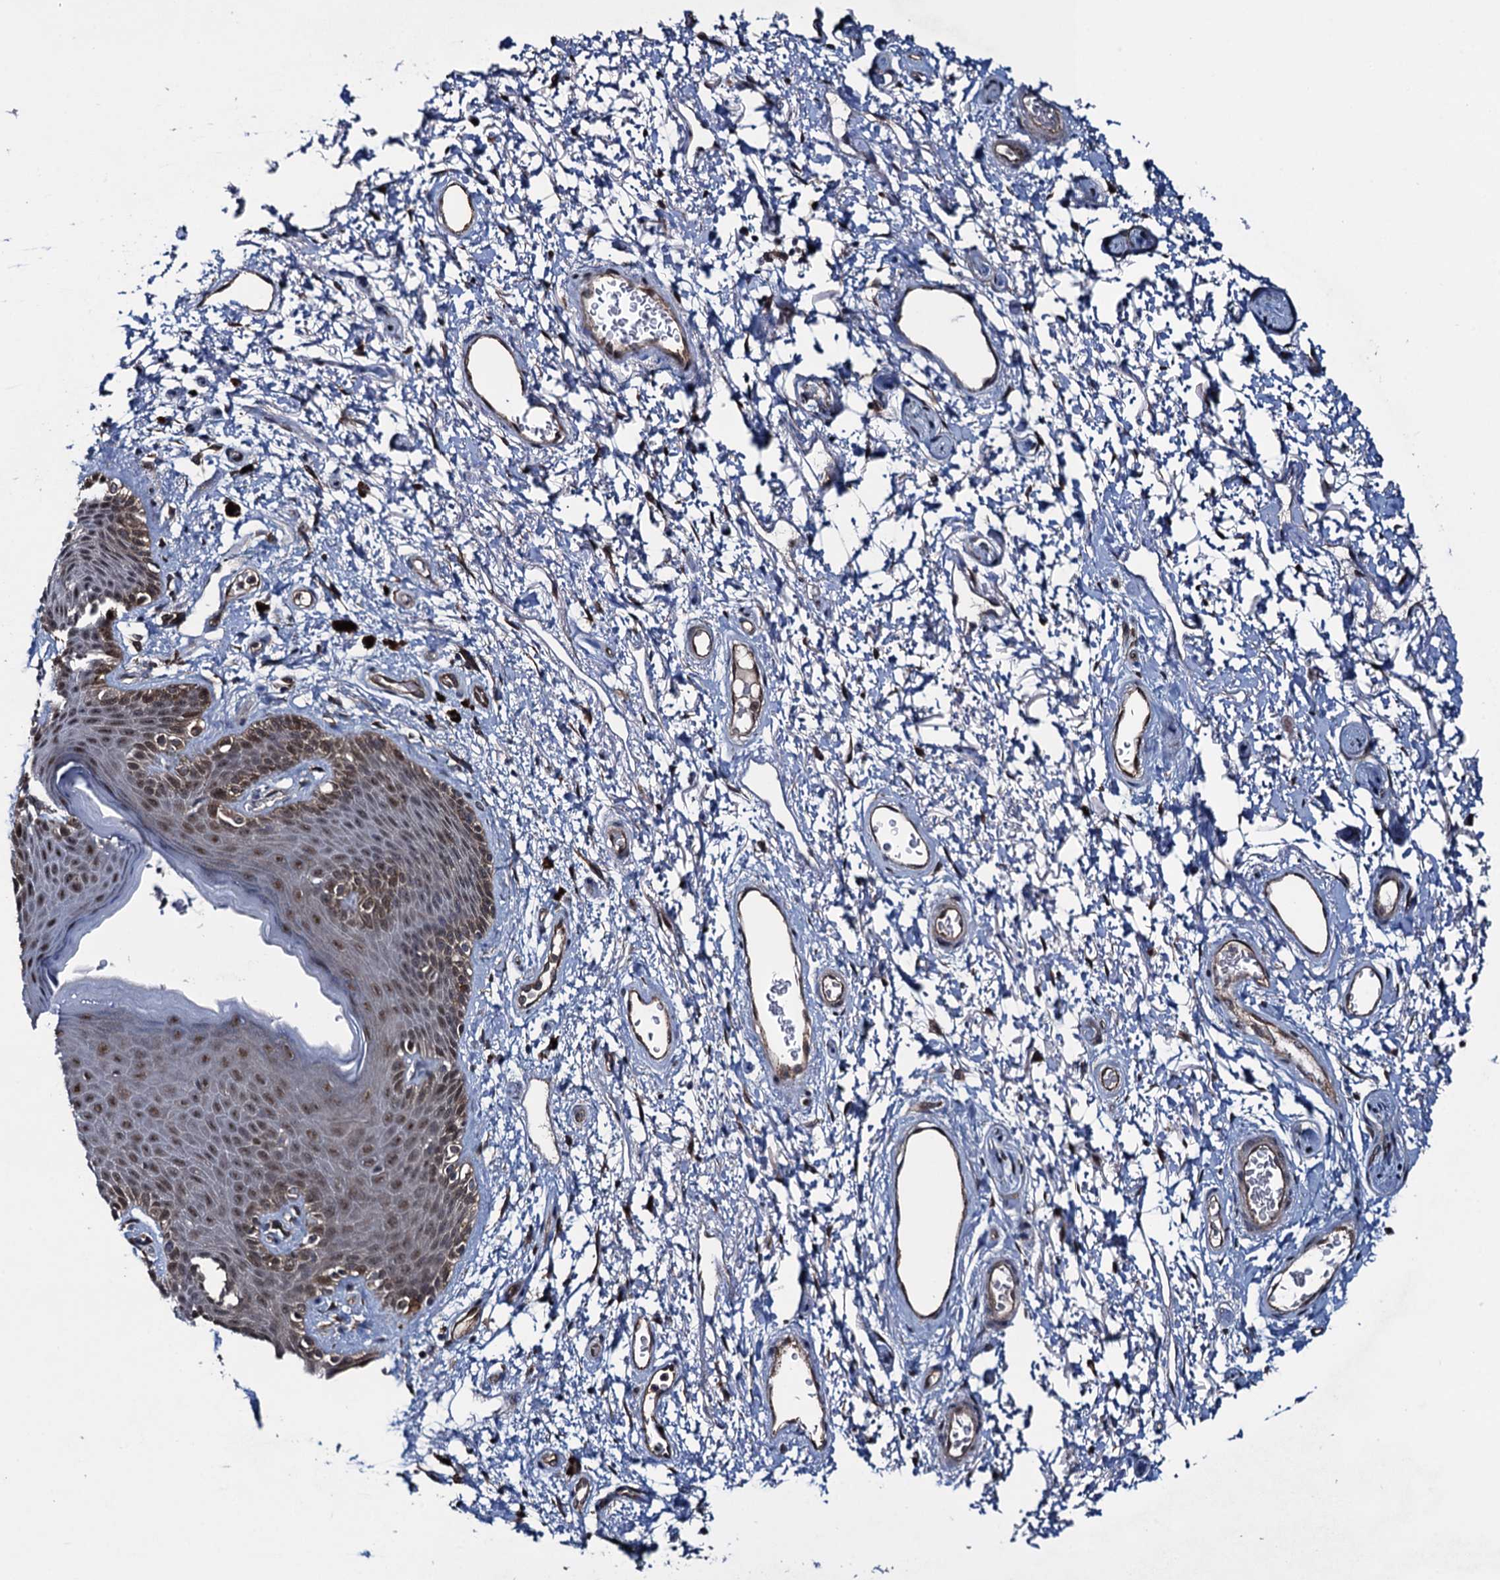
{"staining": {"intensity": "moderate", "quantity": "25%-75%", "location": "nuclear"}, "tissue": "skin", "cell_type": "Epidermal cells", "image_type": "normal", "snomed": [{"axis": "morphology", "description": "Normal tissue, NOS"}, {"axis": "topography", "description": "Anal"}], "caption": "Protein analysis of unremarkable skin exhibits moderate nuclear expression in about 25%-75% of epidermal cells.", "gene": "EVX2", "patient": {"sex": "female", "age": 46}}